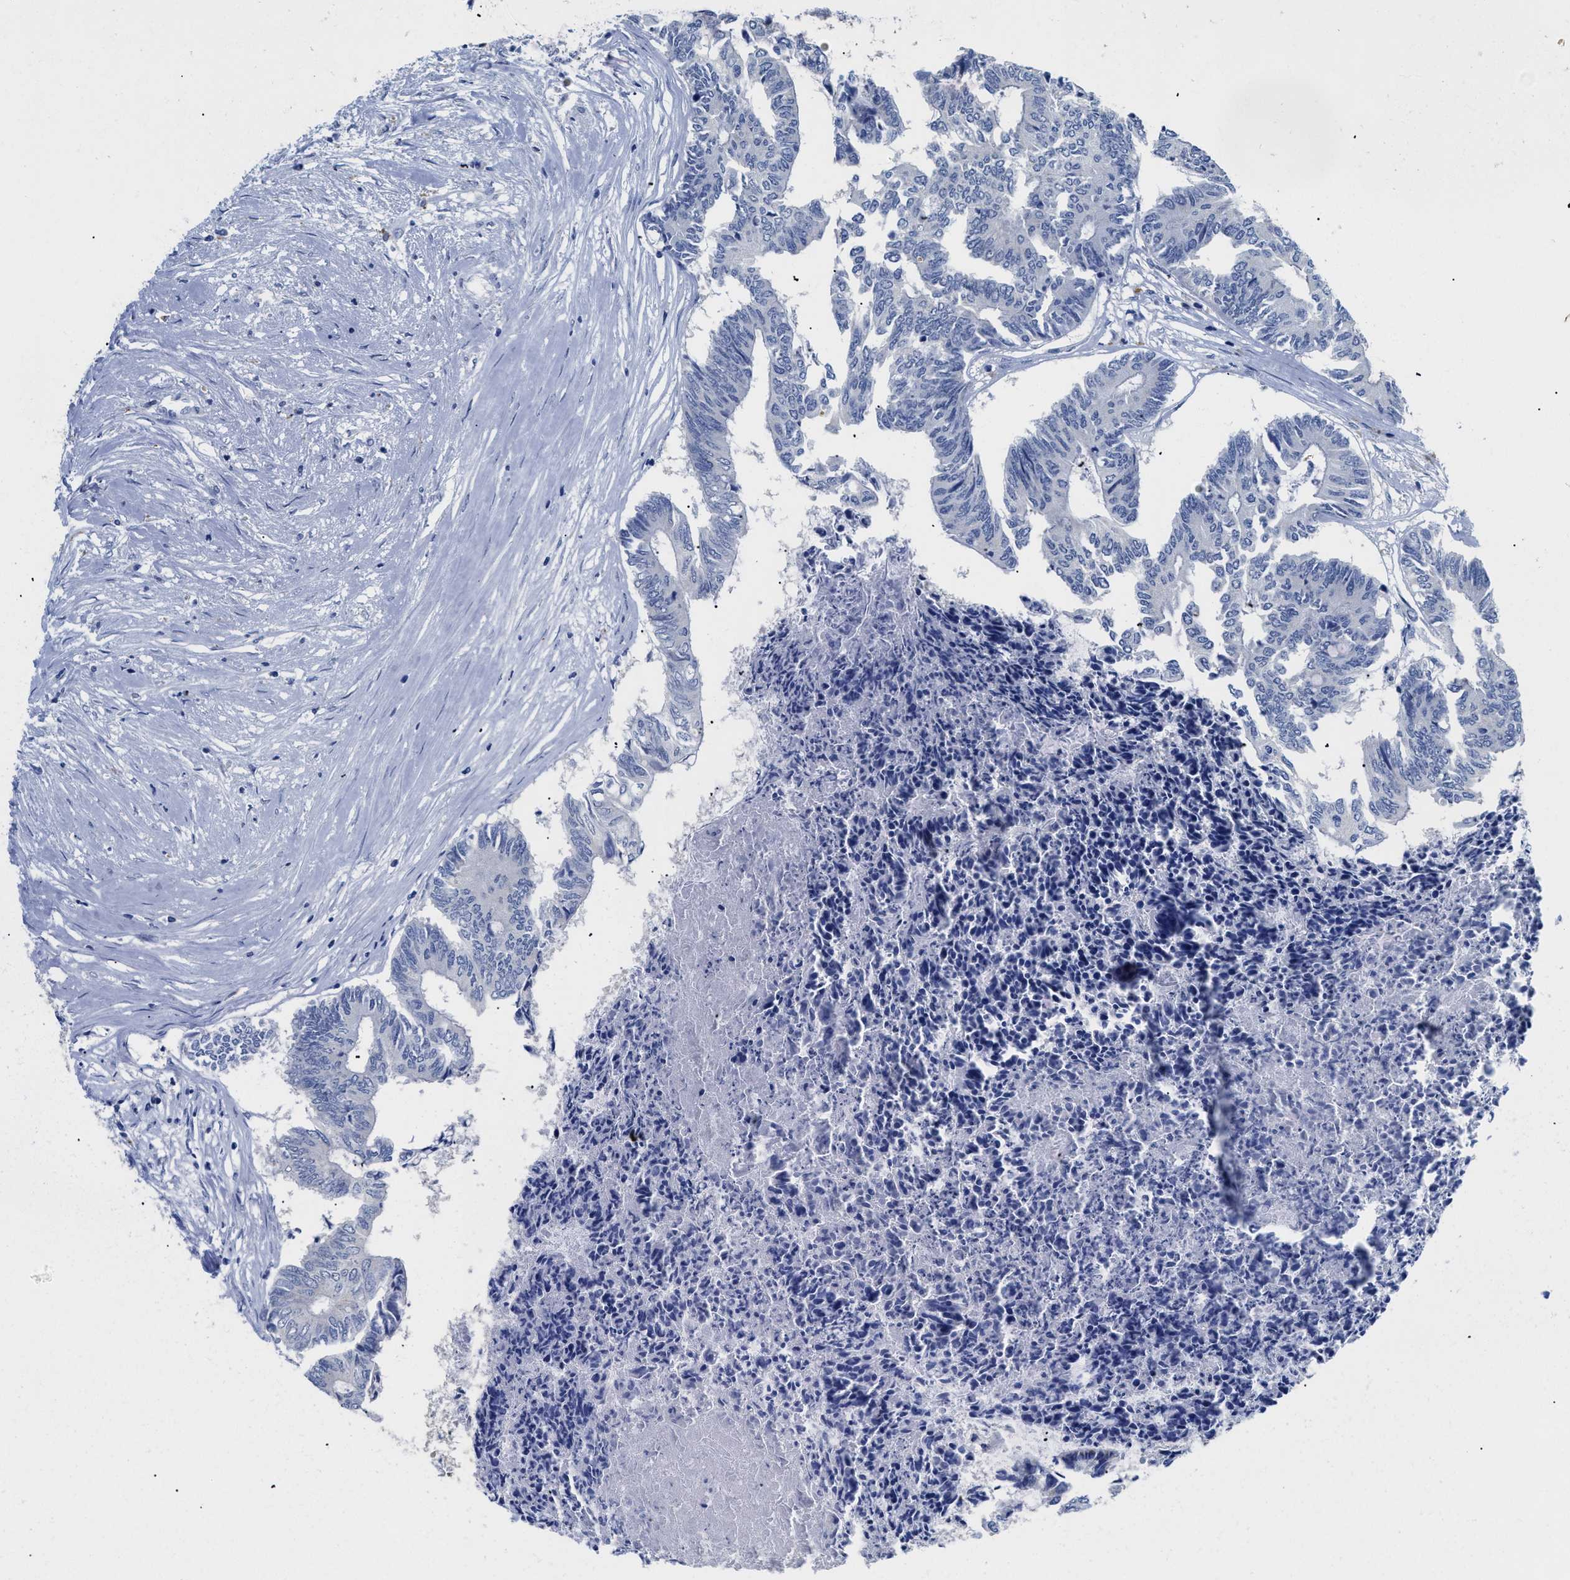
{"staining": {"intensity": "negative", "quantity": "none", "location": "none"}, "tissue": "colorectal cancer", "cell_type": "Tumor cells", "image_type": "cancer", "snomed": [{"axis": "morphology", "description": "Adenocarcinoma, NOS"}, {"axis": "topography", "description": "Rectum"}], "caption": "An immunohistochemistry (IHC) micrograph of colorectal cancer is shown. There is no staining in tumor cells of colorectal cancer.", "gene": "APOBEC2", "patient": {"sex": "male", "age": 63}}